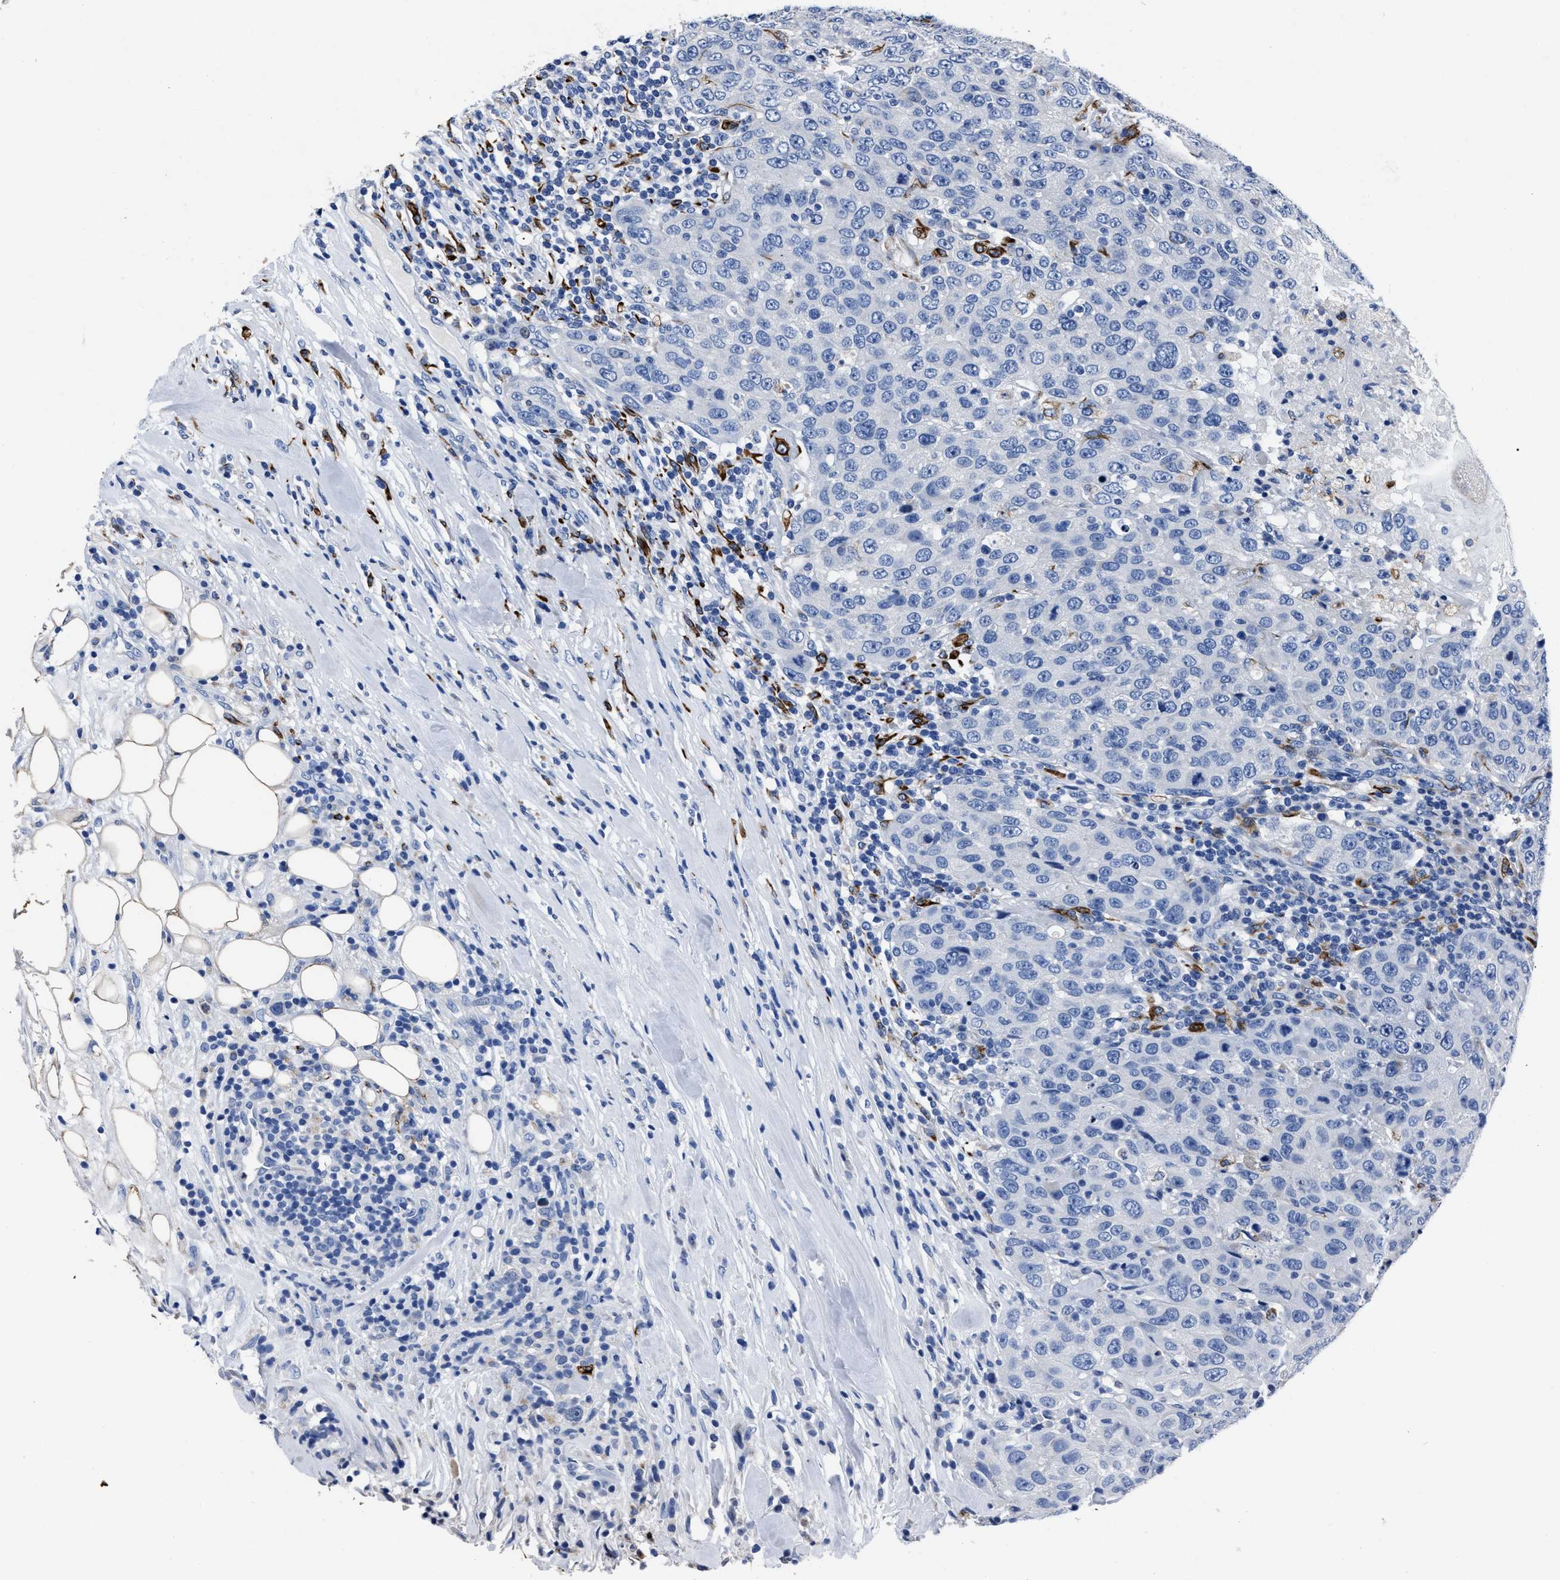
{"staining": {"intensity": "negative", "quantity": "none", "location": "none"}, "tissue": "breast cancer", "cell_type": "Tumor cells", "image_type": "cancer", "snomed": [{"axis": "morphology", "description": "Duct carcinoma"}, {"axis": "topography", "description": "Breast"}], "caption": "Tumor cells show no significant protein expression in breast intraductal carcinoma.", "gene": "OR10G3", "patient": {"sex": "female", "age": 37}}